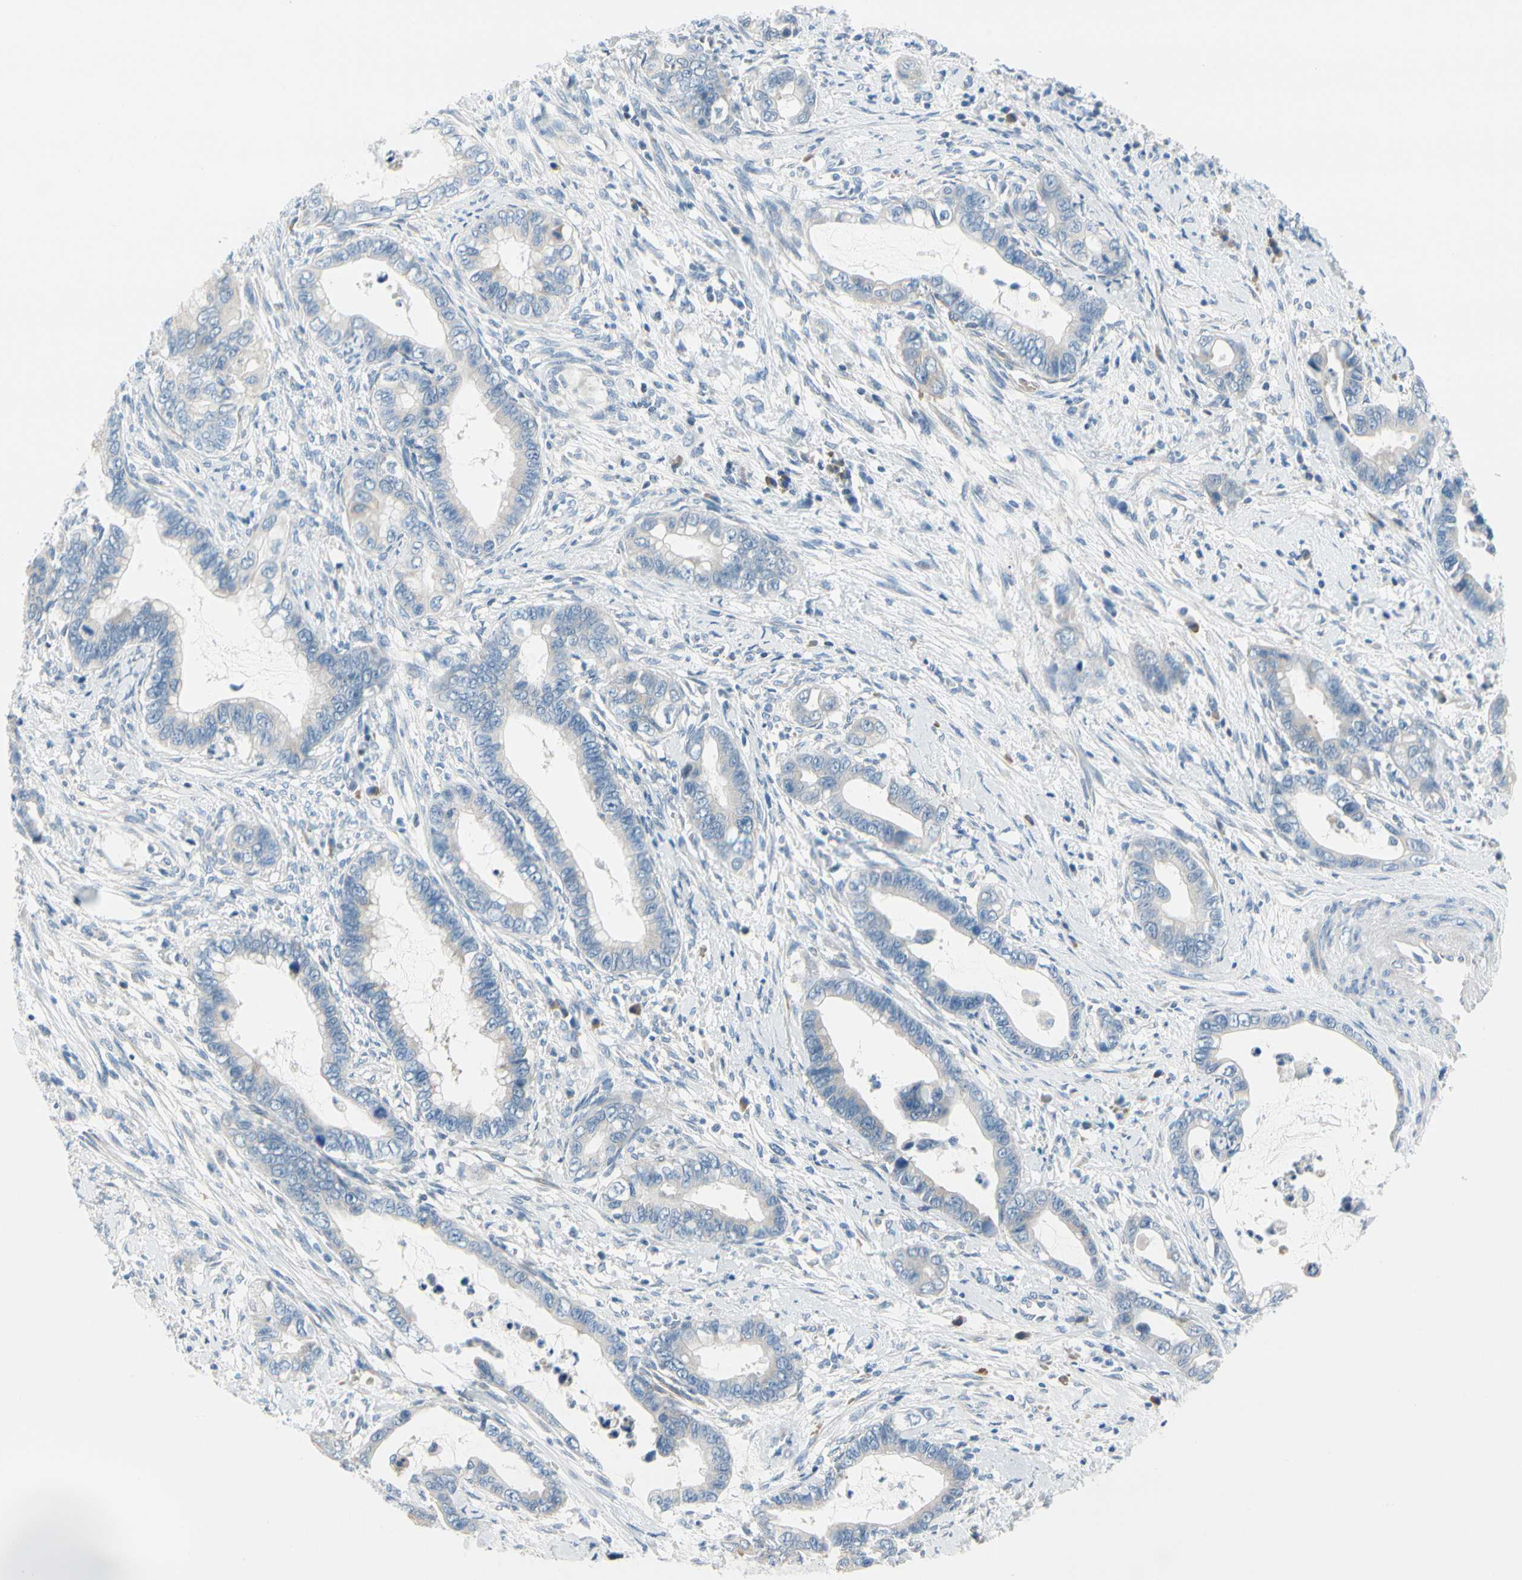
{"staining": {"intensity": "negative", "quantity": "none", "location": "none"}, "tissue": "cervical cancer", "cell_type": "Tumor cells", "image_type": "cancer", "snomed": [{"axis": "morphology", "description": "Adenocarcinoma, NOS"}, {"axis": "topography", "description": "Cervix"}], "caption": "Tumor cells are negative for brown protein staining in cervical adenocarcinoma.", "gene": "FCER2", "patient": {"sex": "female", "age": 44}}